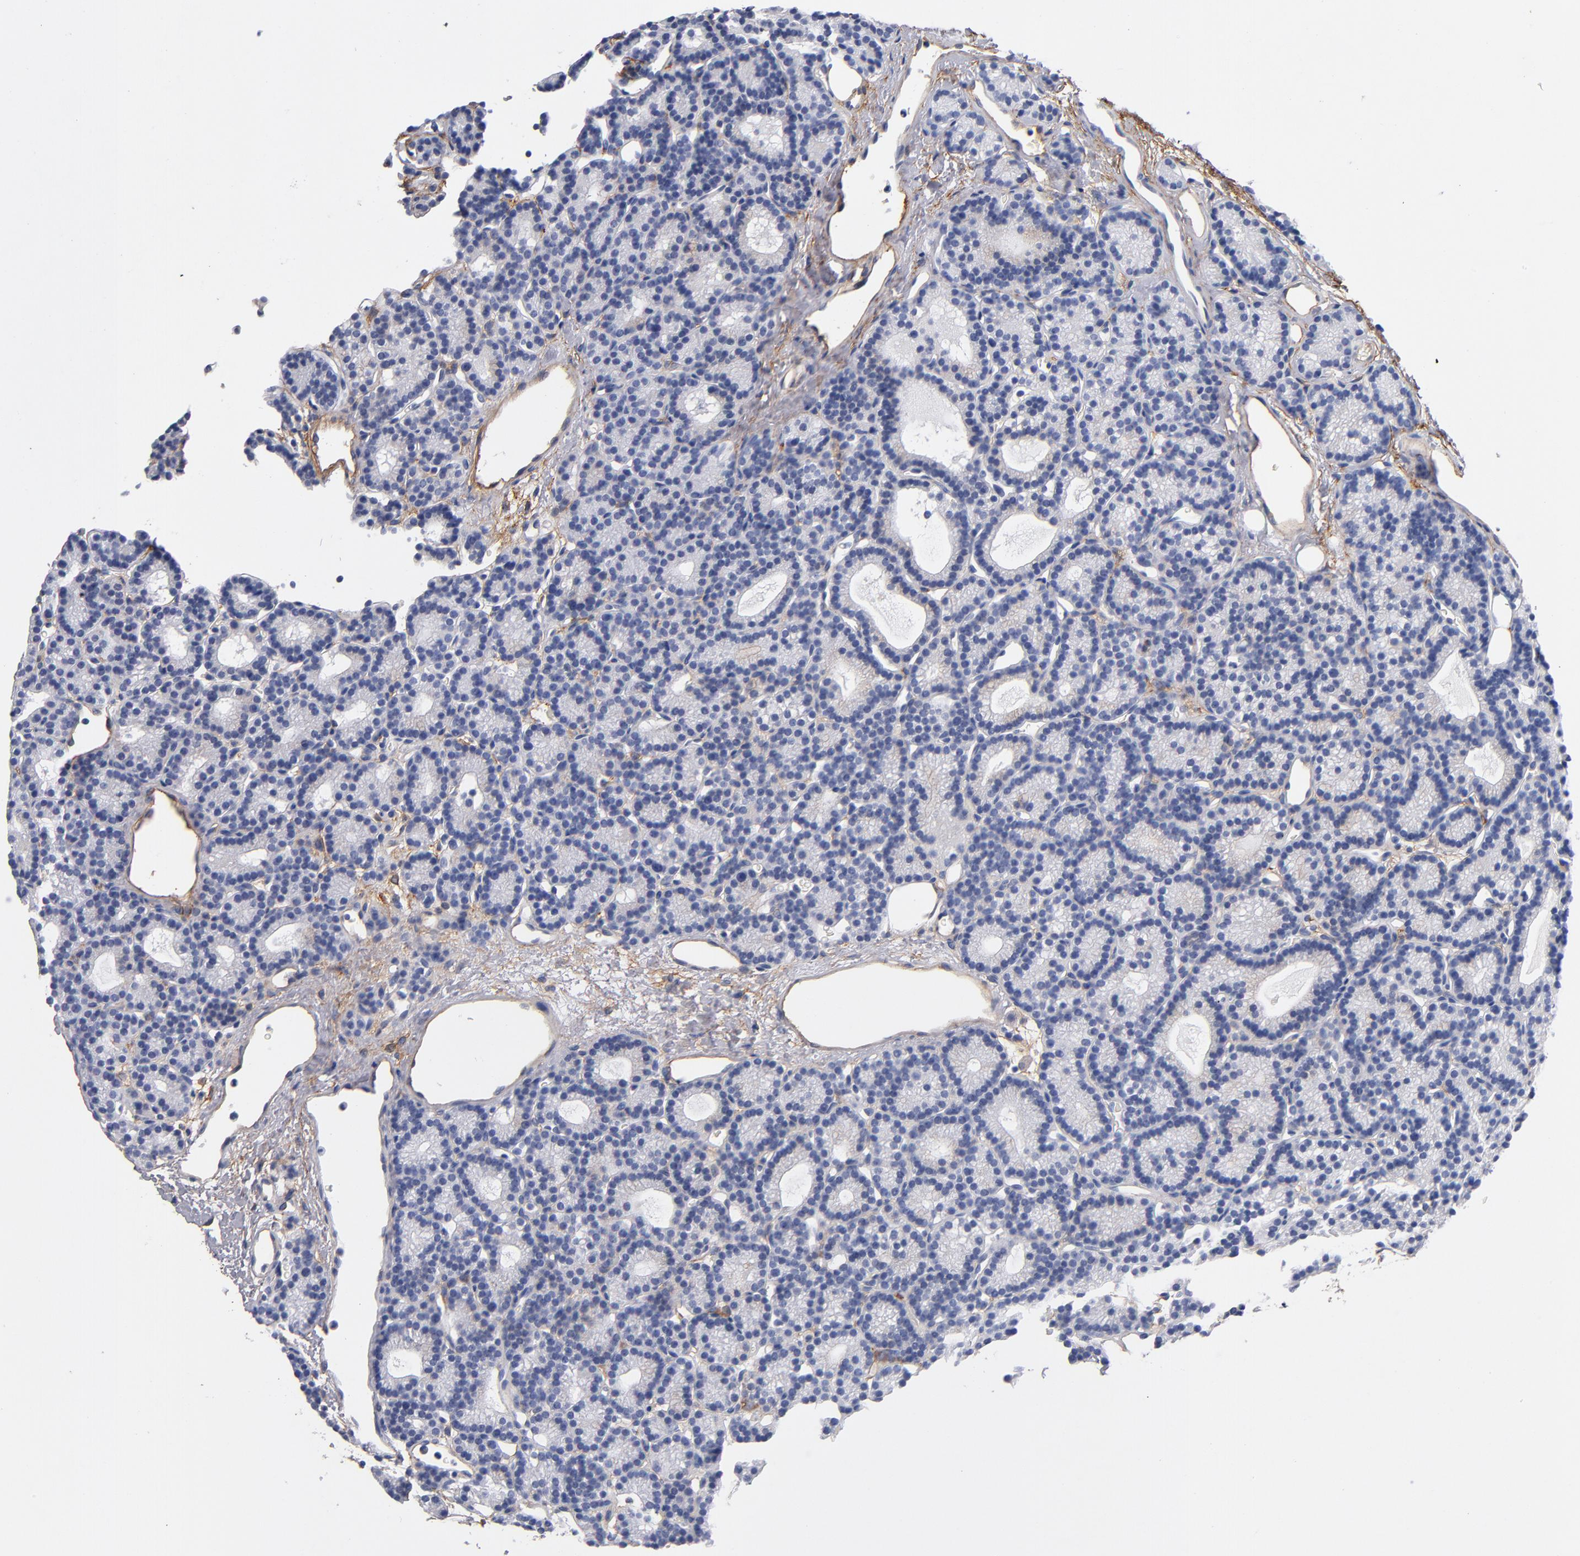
{"staining": {"intensity": "negative", "quantity": "none", "location": "none"}, "tissue": "parathyroid gland", "cell_type": "Glandular cells", "image_type": "normal", "snomed": [{"axis": "morphology", "description": "Normal tissue, NOS"}, {"axis": "topography", "description": "Parathyroid gland"}], "caption": "Immunohistochemistry image of normal parathyroid gland stained for a protein (brown), which demonstrates no positivity in glandular cells.", "gene": "PLSCR4", "patient": {"sex": "male", "age": 85}}